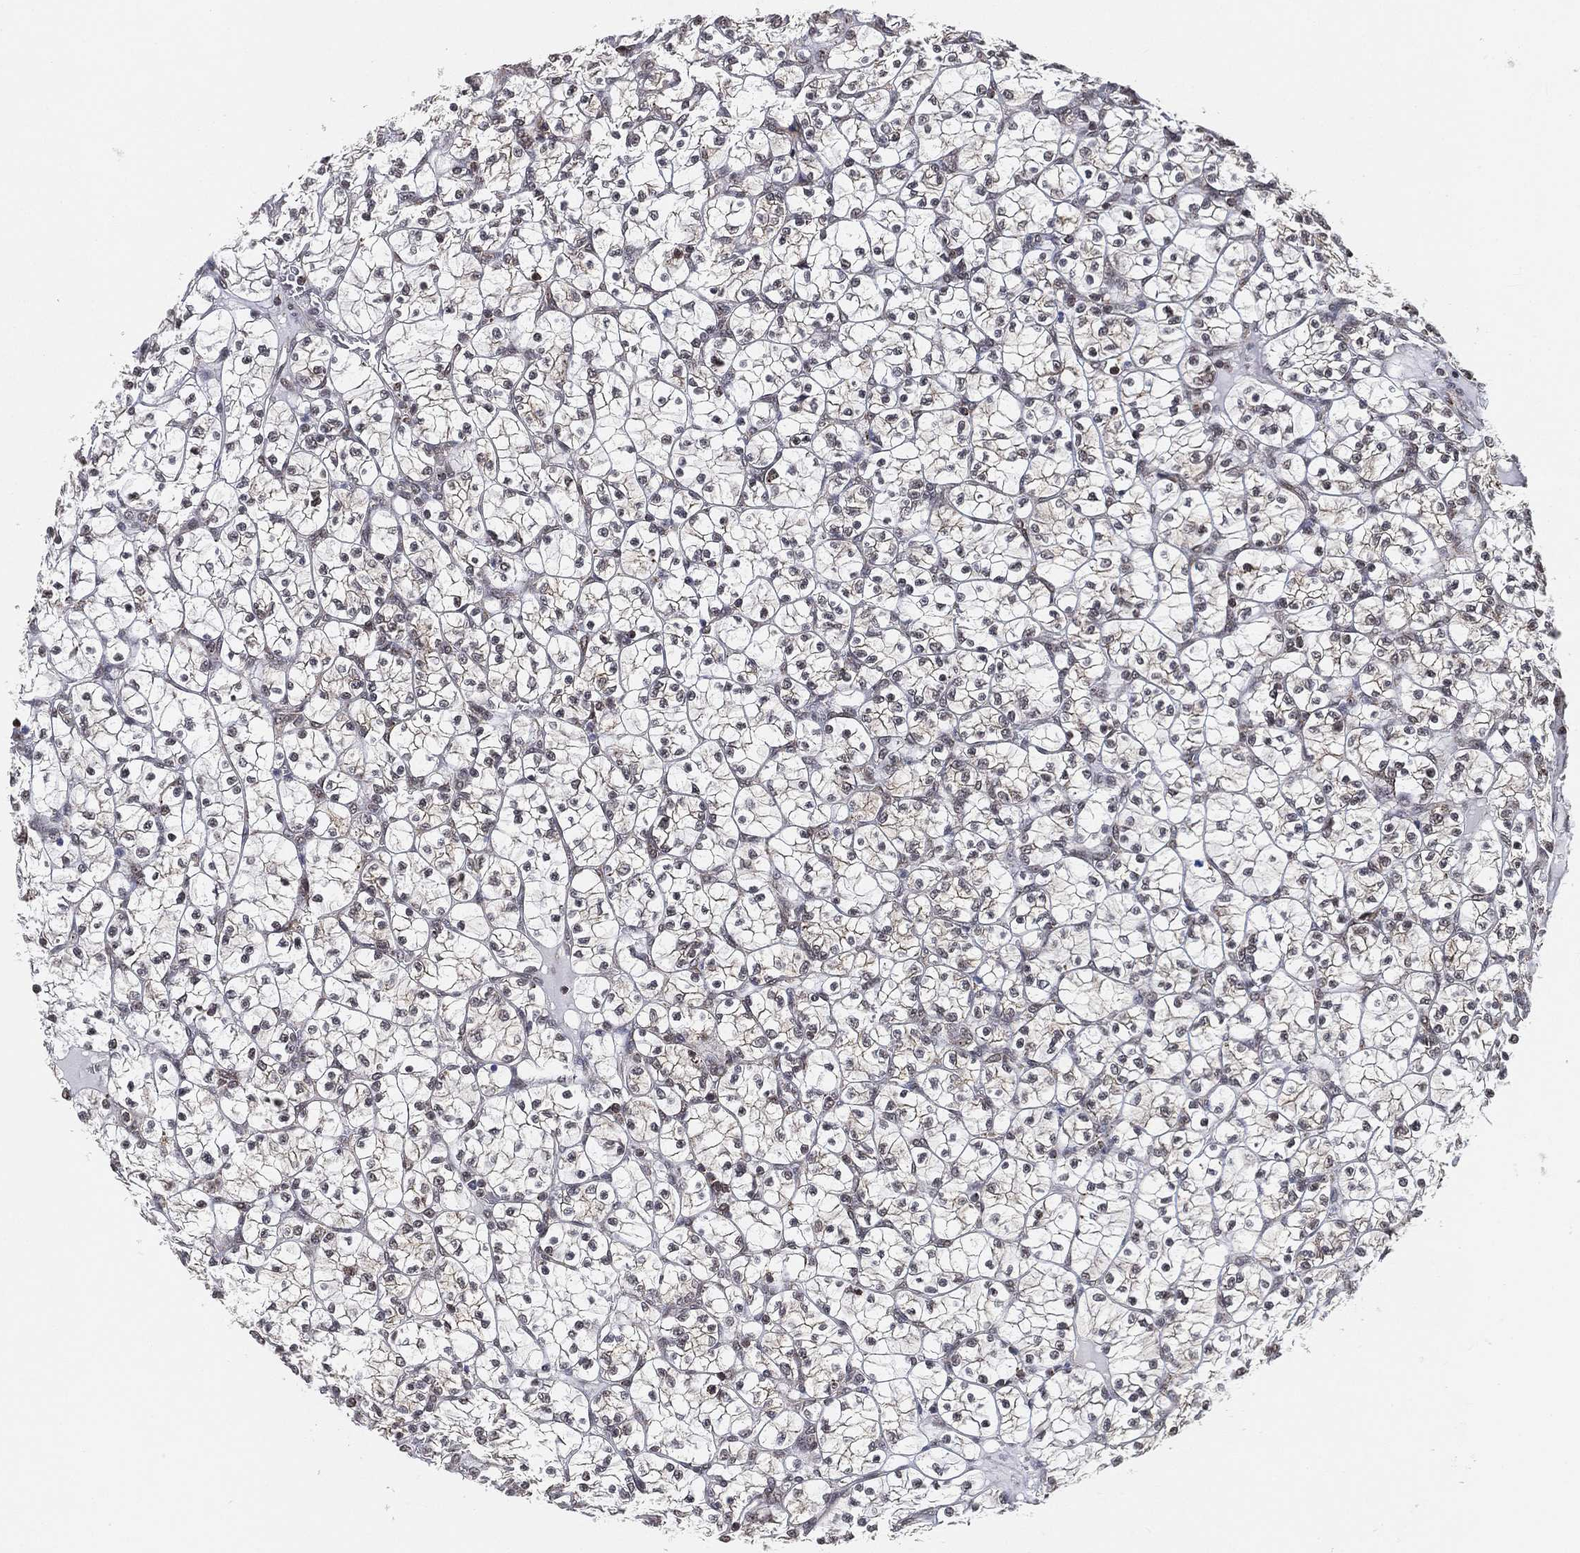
{"staining": {"intensity": "negative", "quantity": "none", "location": "none"}, "tissue": "renal cancer", "cell_type": "Tumor cells", "image_type": "cancer", "snomed": [{"axis": "morphology", "description": "Adenocarcinoma, NOS"}, {"axis": "topography", "description": "Kidney"}], "caption": "Renal cancer was stained to show a protein in brown. There is no significant expression in tumor cells.", "gene": "RSRC2", "patient": {"sex": "female", "age": 89}}